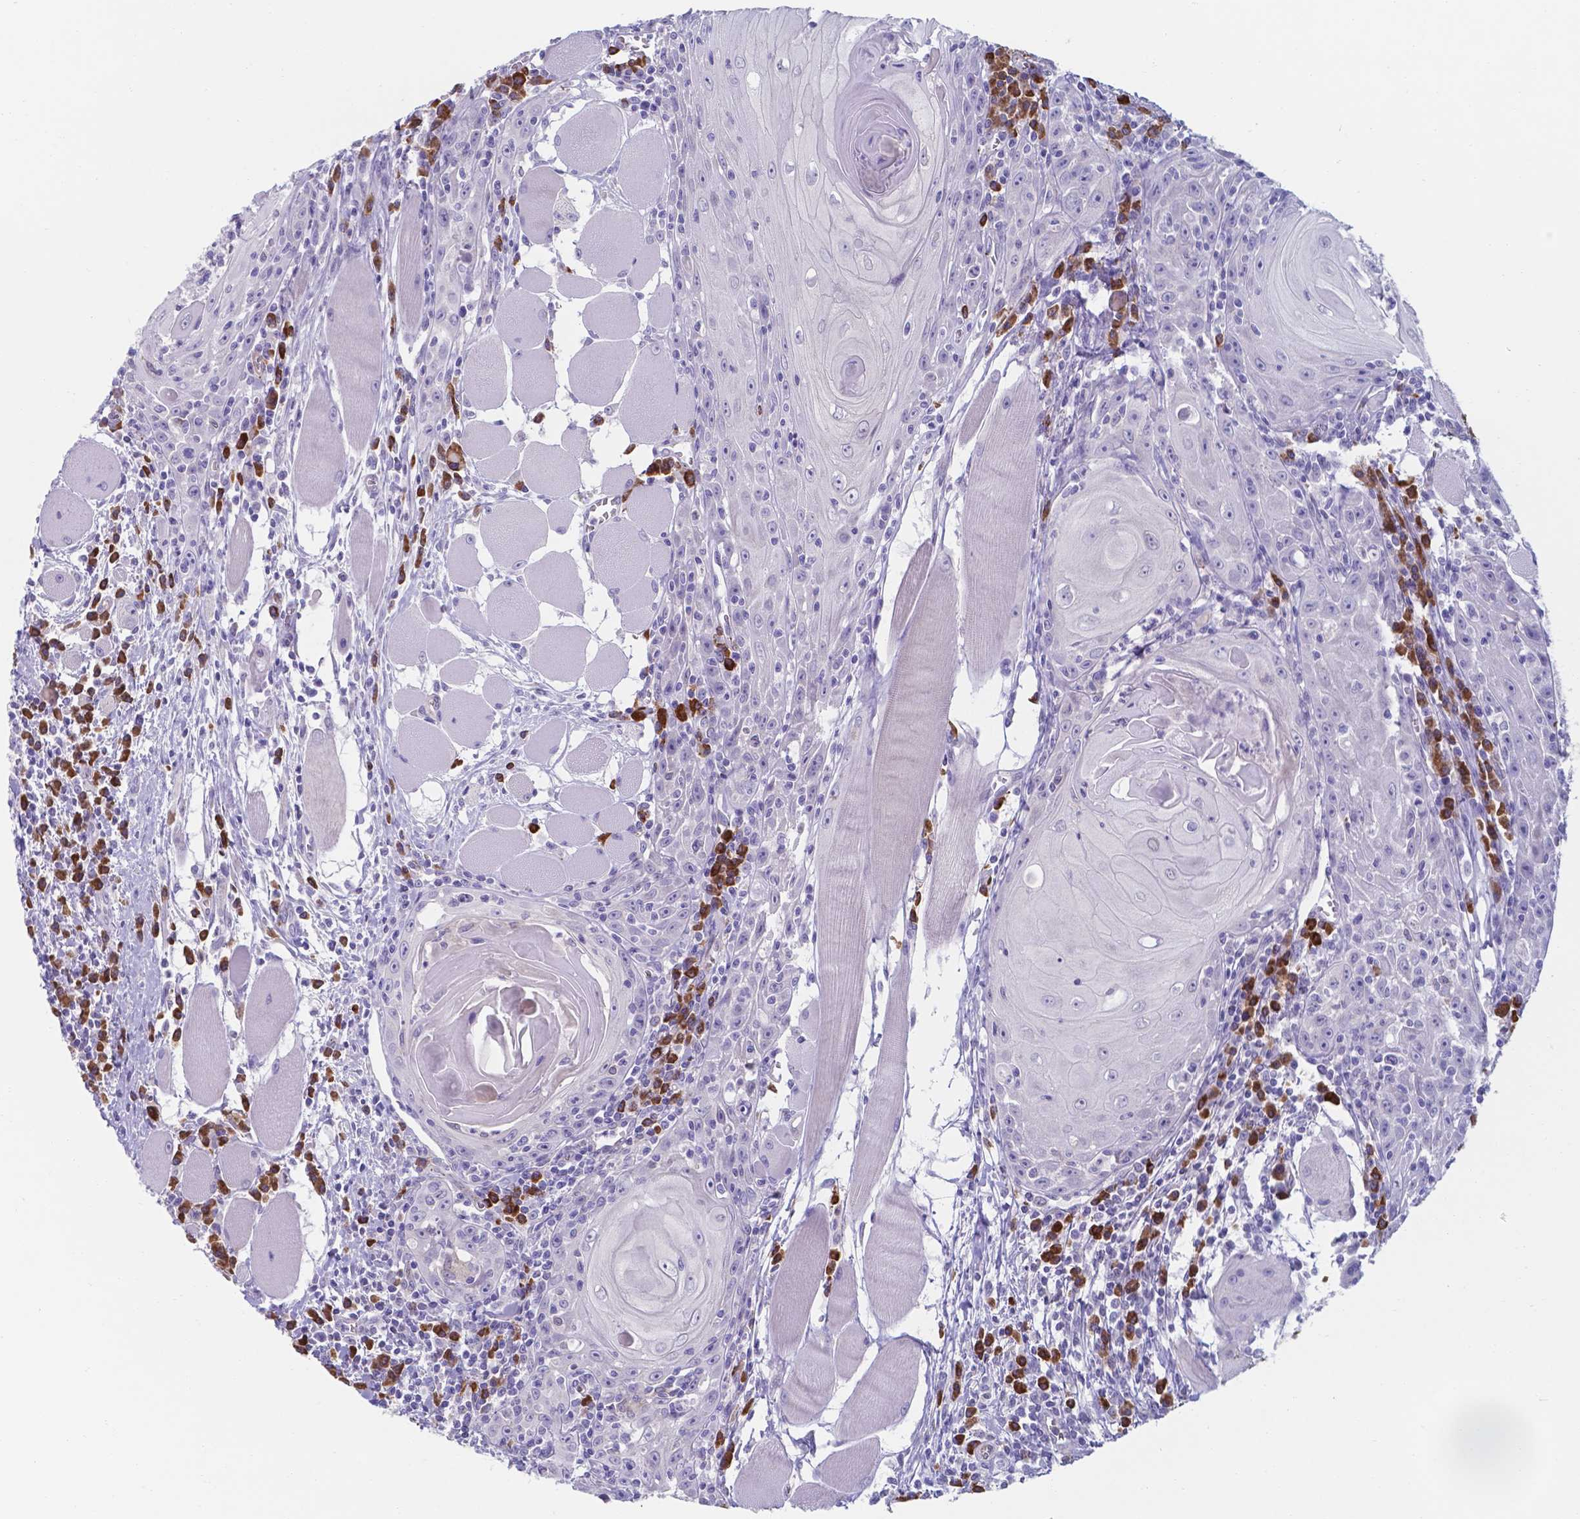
{"staining": {"intensity": "negative", "quantity": "none", "location": "none"}, "tissue": "head and neck cancer", "cell_type": "Tumor cells", "image_type": "cancer", "snomed": [{"axis": "morphology", "description": "Normal tissue, NOS"}, {"axis": "morphology", "description": "Squamous cell carcinoma, NOS"}, {"axis": "topography", "description": "Oral tissue"}, {"axis": "topography", "description": "Head-Neck"}], "caption": "DAB immunohistochemical staining of squamous cell carcinoma (head and neck) exhibits no significant expression in tumor cells.", "gene": "UBE2J1", "patient": {"sex": "male", "age": 52}}